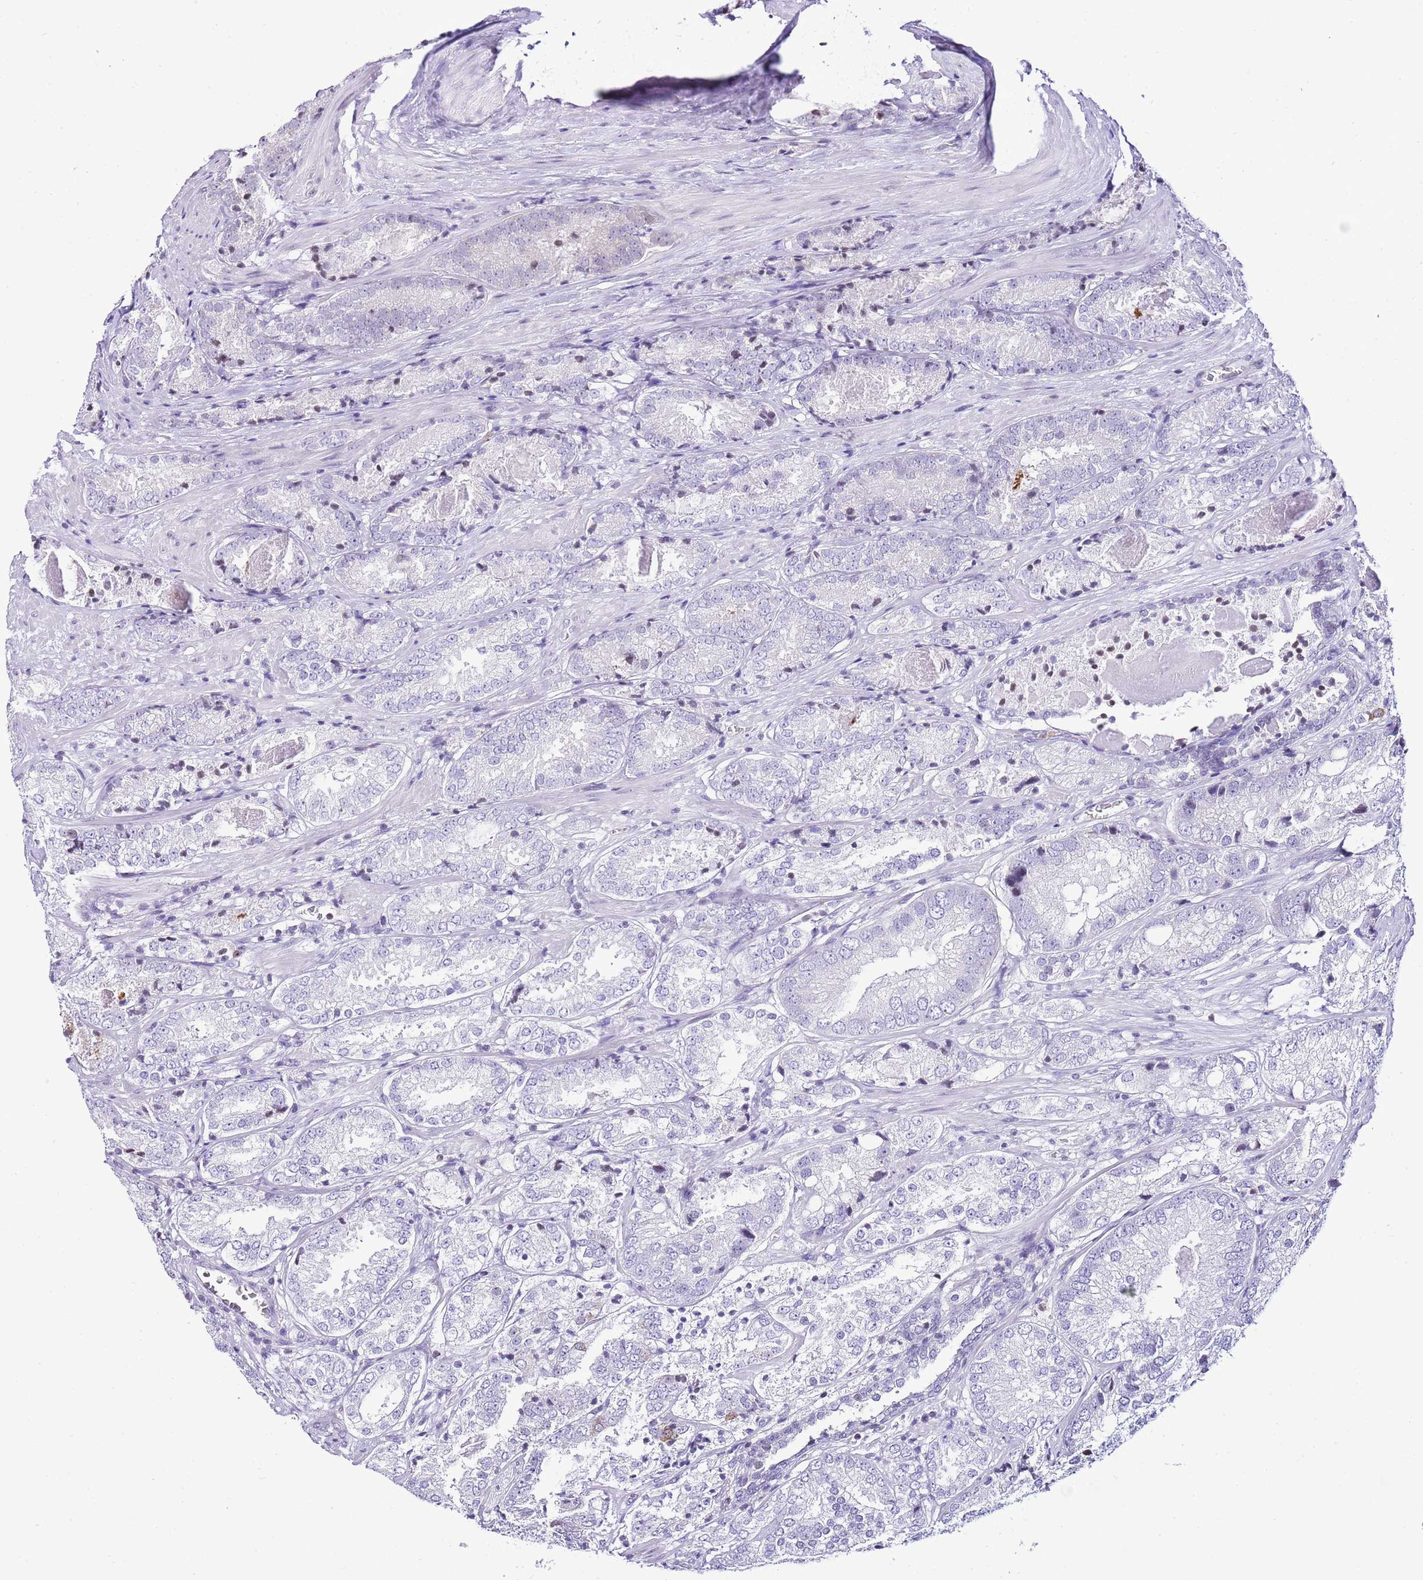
{"staining": {"intensity": "negative", "quantity": "none", "location": "none"}, "tissue": "prostate cancer", "cell_type": "Tumor cells", "image_type": "cancer", "snomed": [{"axis": "morphology", "description": "Adenocarcinoma, High grade"}, {"axis": "topography", "description": "Prostate"}], "caption": "Immunohistochemistry of prostate adenocarcinoma (high-grade) demonstrates no positivity in tumor cells.", "gene": "PRR15", "patient": {"sex": "male", "age": 63}}